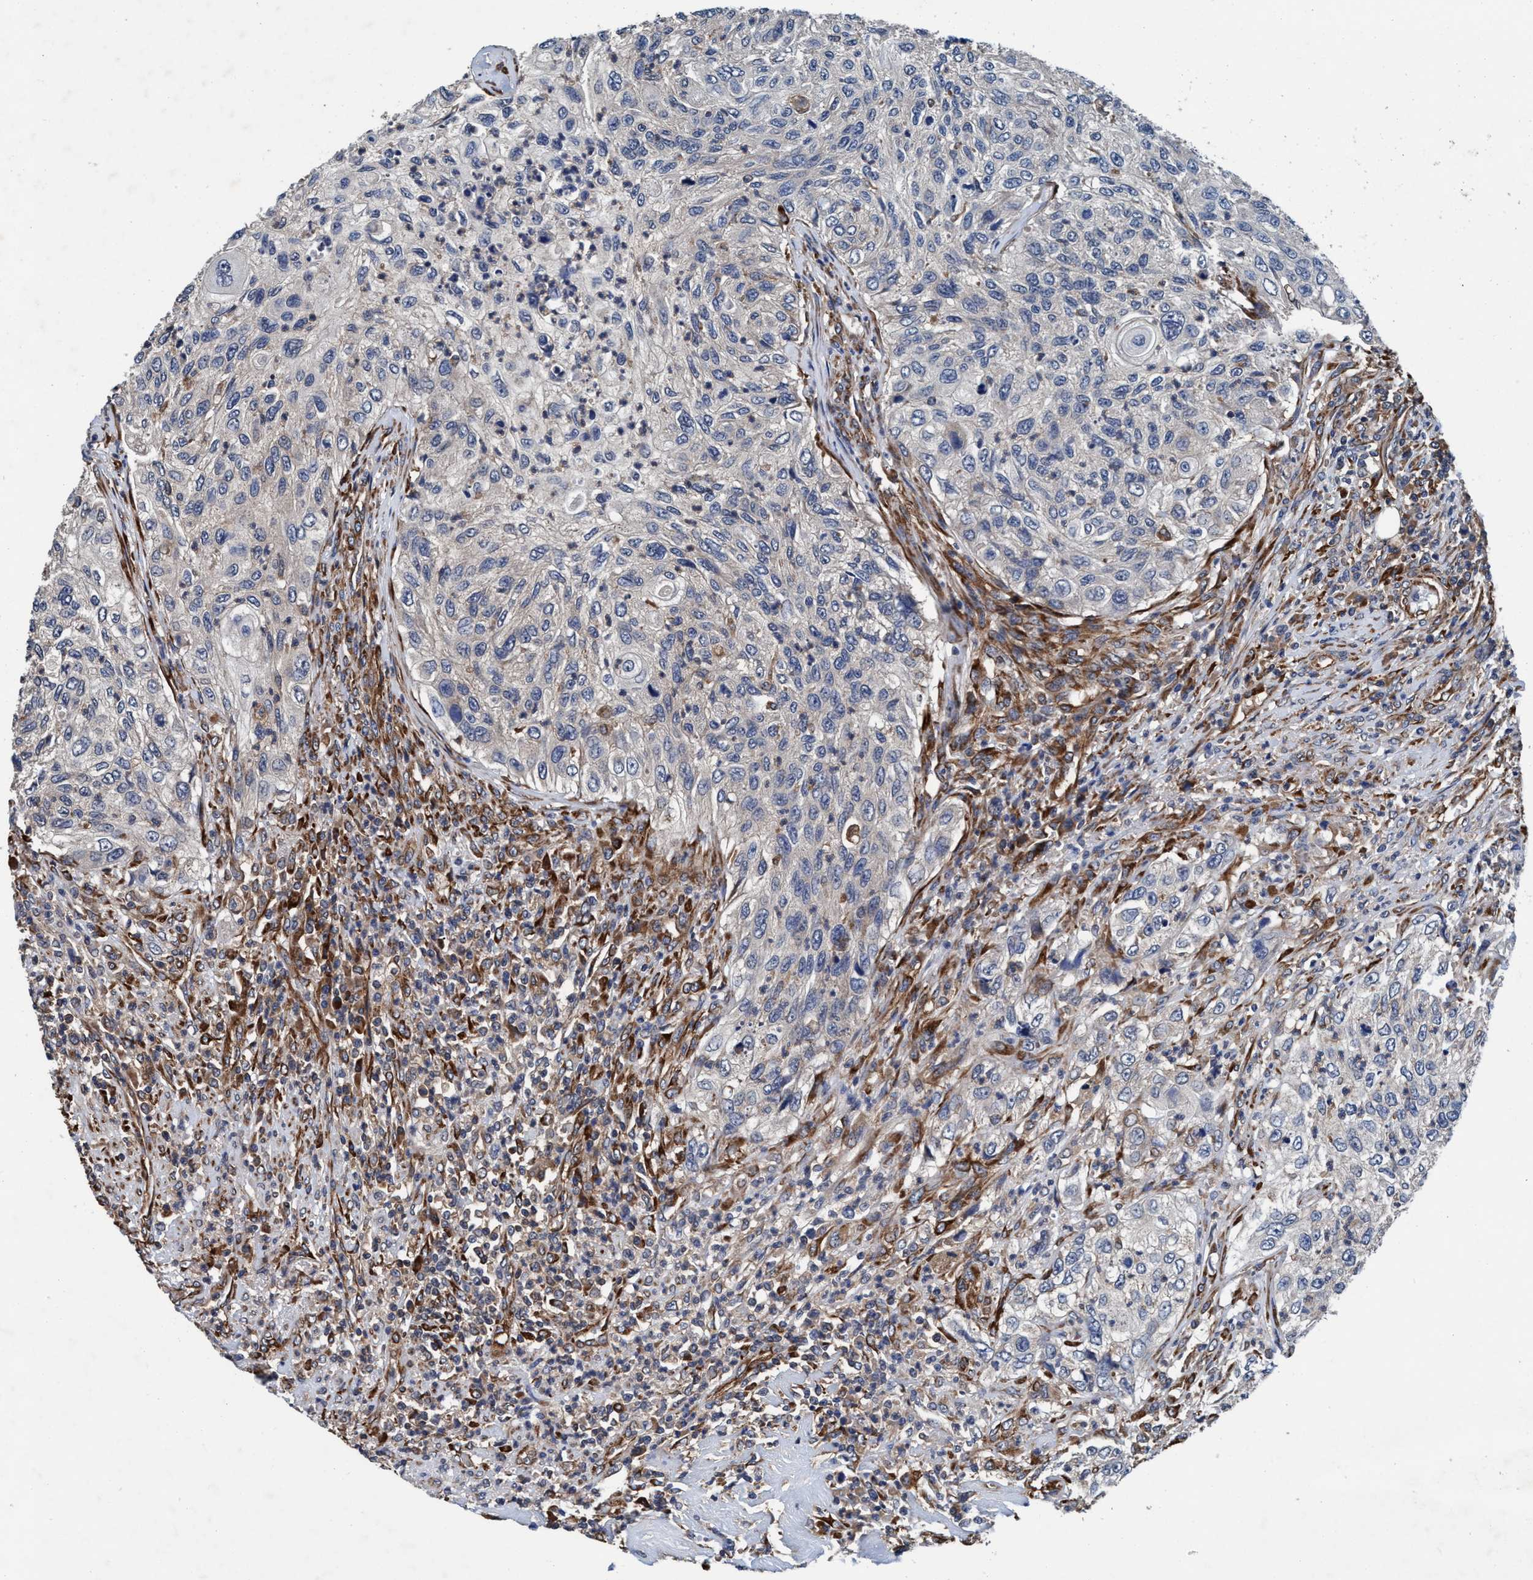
{"staining": {"intensity": "negative", "quantity": "none", "location": "none"}, "tissue": "urothelial cancer", "cell_type": "Tumor cells", "image_type": "cancer", "snomed": [{"axis": "morphology", "description": "Urothelial carcinoma, High grade"}, {"axis": "topography", "description": "Urinary bladder"}], "caption": "Immunohistochemical staining of human high-grade urothelial carcinoma displays no significant expression in tumor cells.", "gene": "ENDOG", "patient": {"sex": "female", "age": 60}}